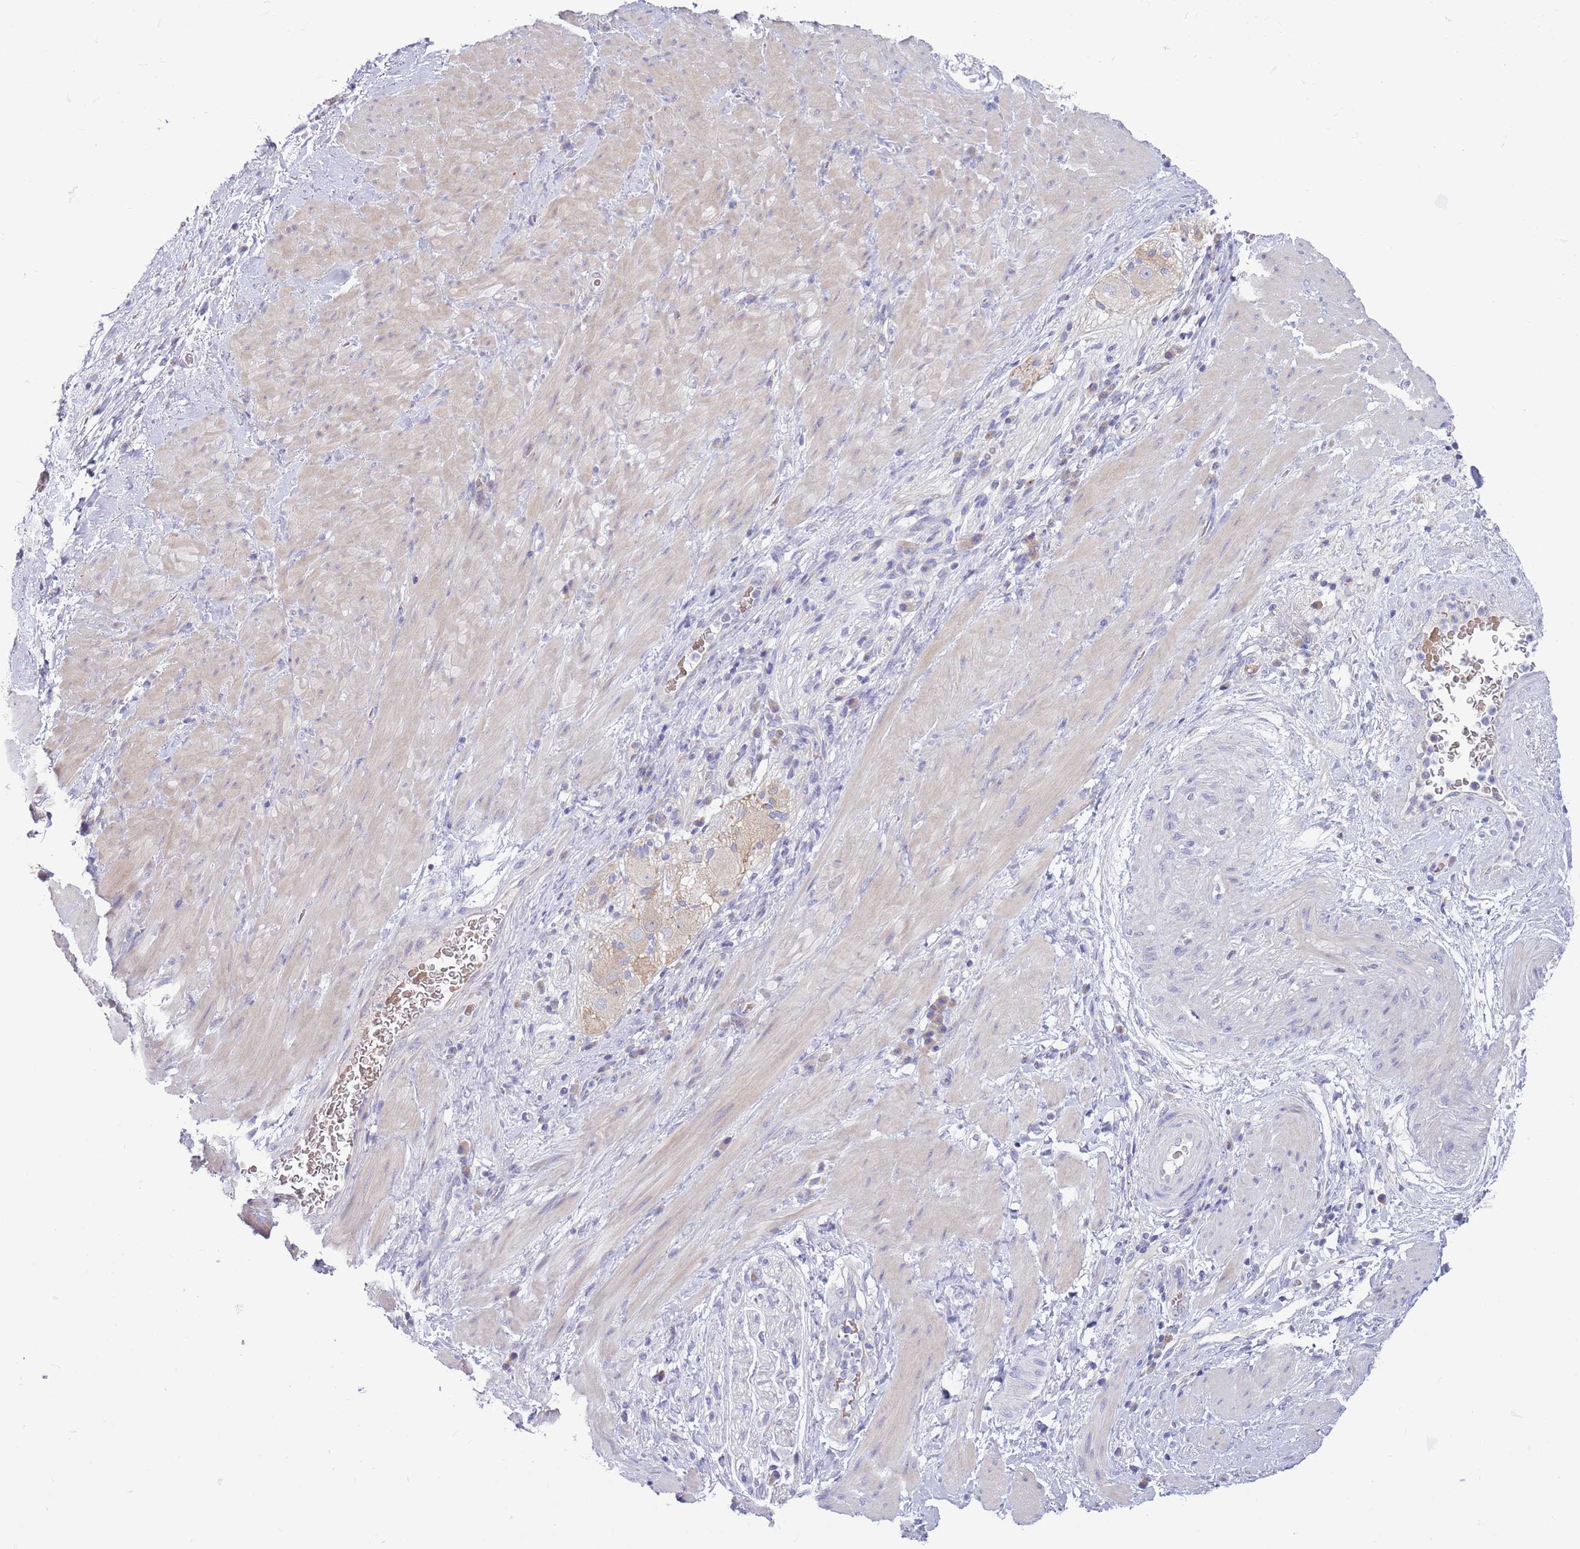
{"staining": {"intensity": "weak", "quantity": "25%-75%", "location": "cytoplasmic/membranous"}, "tissue": "stomach cancer", "cell_type": "Tumor cells", "image_type": "cancer", "snomed": [{"axis": "morphology", "description": "Normal tissue, NOS"}, {"axis": "morphology", "description": "Adenocarcinoma, NOS"}, {"axis": "topography", "description": "Stomach"}], "caption": "Immunohistochemistry (IHC) of human stomach cancer (adenocarcinoma) shows low levels of weak cytoplasmic/membranous expression in approximately 25%-75% of tumor cells. (DAB IHC, brown staining for protein, blue staining for nuclei).", "gene": "DDHD1", "patient": {"sex": "female", "age": 64}}